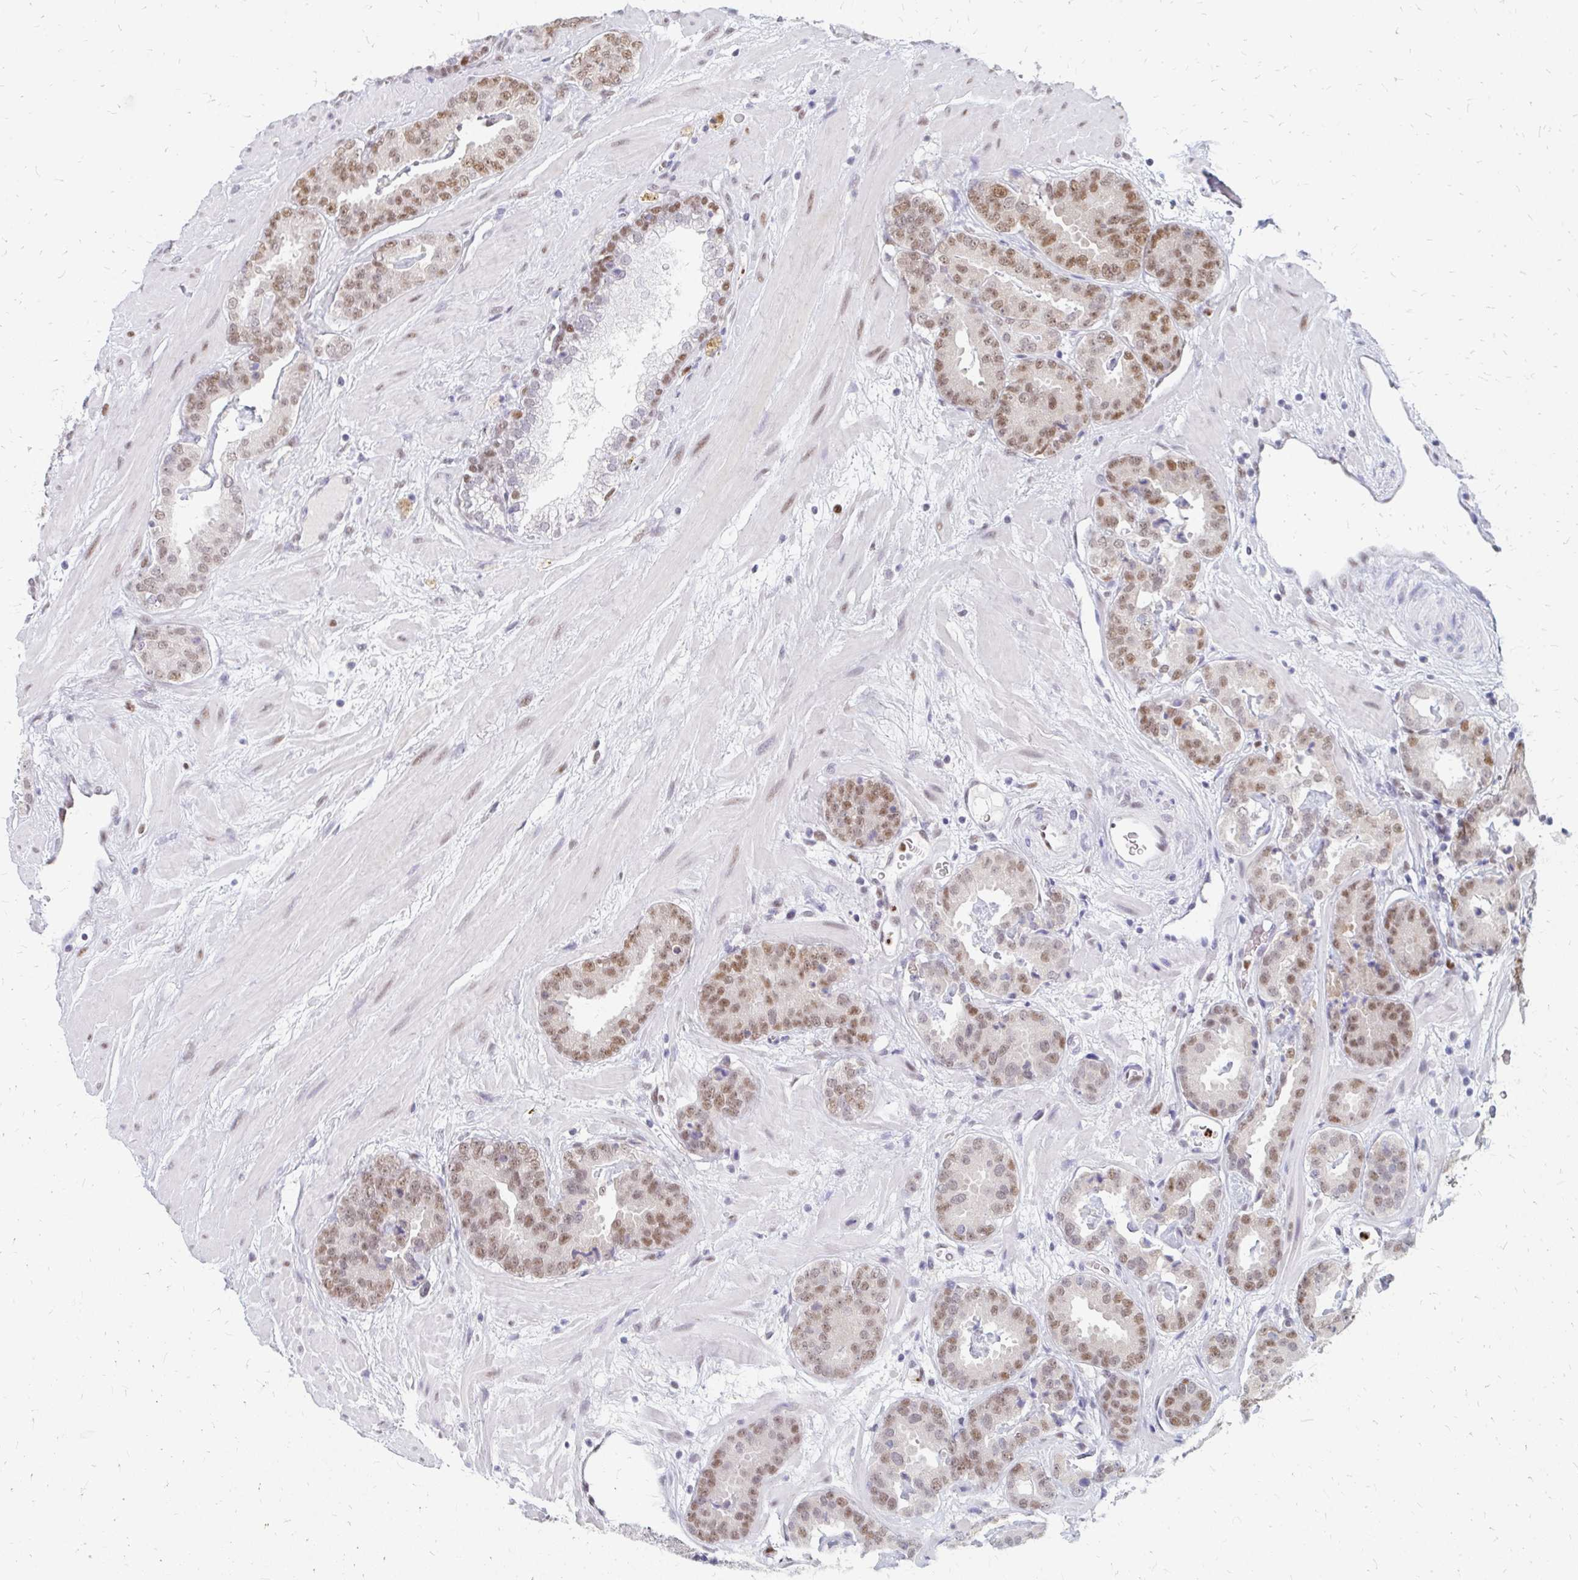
{"staining": {"intensity": "moderate", "quantity": ">75%", "location": "nuclear"}, "tissue": "prostate cancer", "cell_type": "Tumor cells", "image_type": "cancer", "snomed": [{"axis": "morphology", "description": "Adenocarcinoma, Low grade"}, {"axis": "topography", "description": "Prostate"}], "caption": "Adenocarcinoma (low-grade) (prostate) tissue exhibits moderate nuclear expression in approximately >75% of tumor cells, visualized by immunohistochemistry.", "gene": "PLK3", "patient": {"sex": "male", "age": 62}}